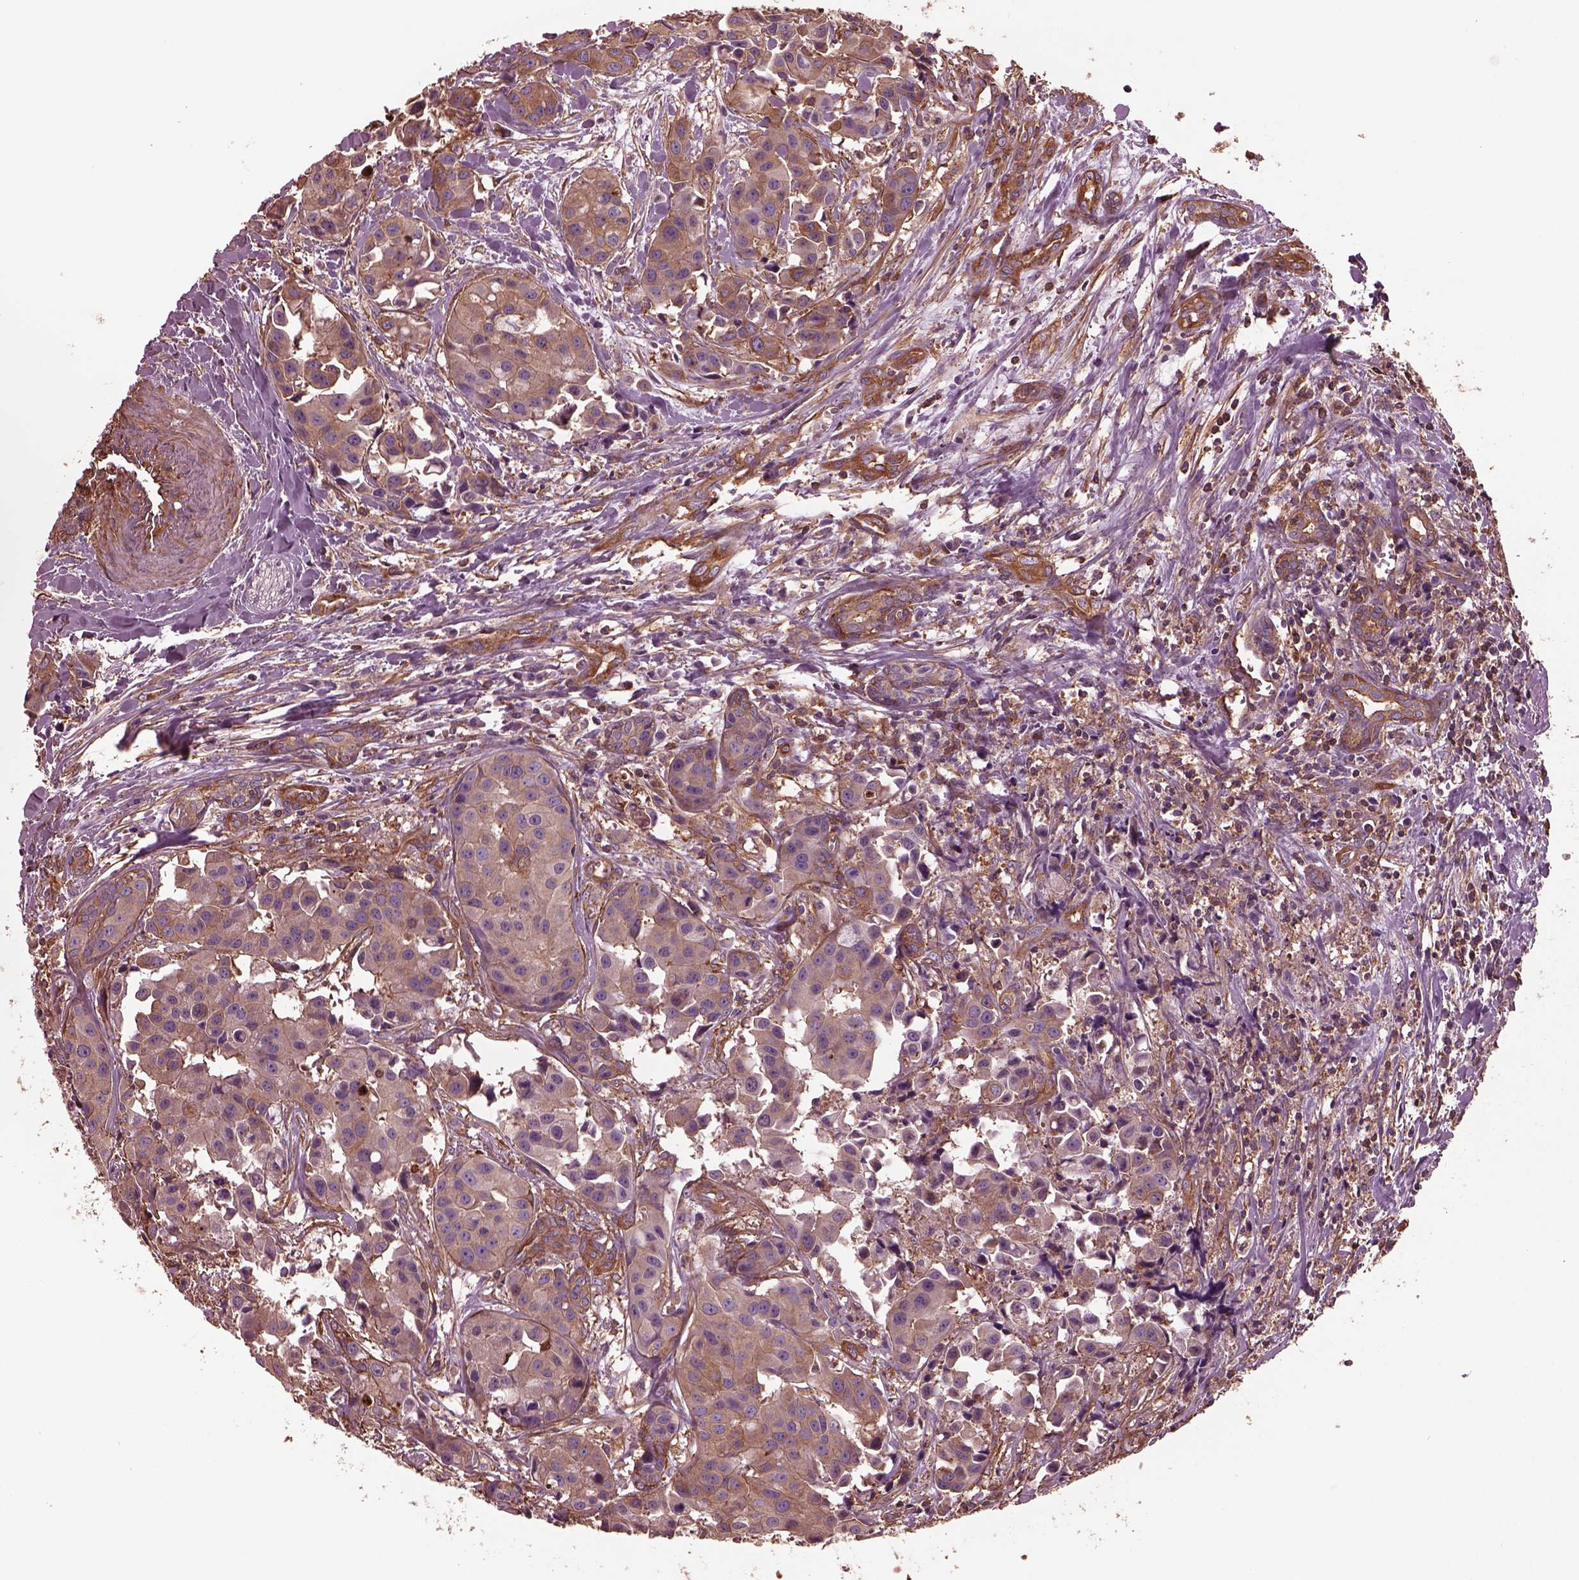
{"staining": {"intensity": "moderate", "quantity": ">75%", "location": "cytoplasmic/membranous"}, "tissue": "head and neck cancer", "cell_type": "Tumor cells", "image_type": "cancer", "snomed": [{"axis": "morphology", "description": "Adenocarcinoma, NOS"}, {"axis": "topography", "description": "Head-Neck"}], "caption": "DAB (3,3'-diaminobenzidine) immunohistochemical staining of head and neck cancer (adenocarcinoma) reveals moderate cytoplasmic/membranous protein expression in approximately >75% of tumor cells.", "gene": "MYL6", "patient": {"sex": "male", "age": 76}}